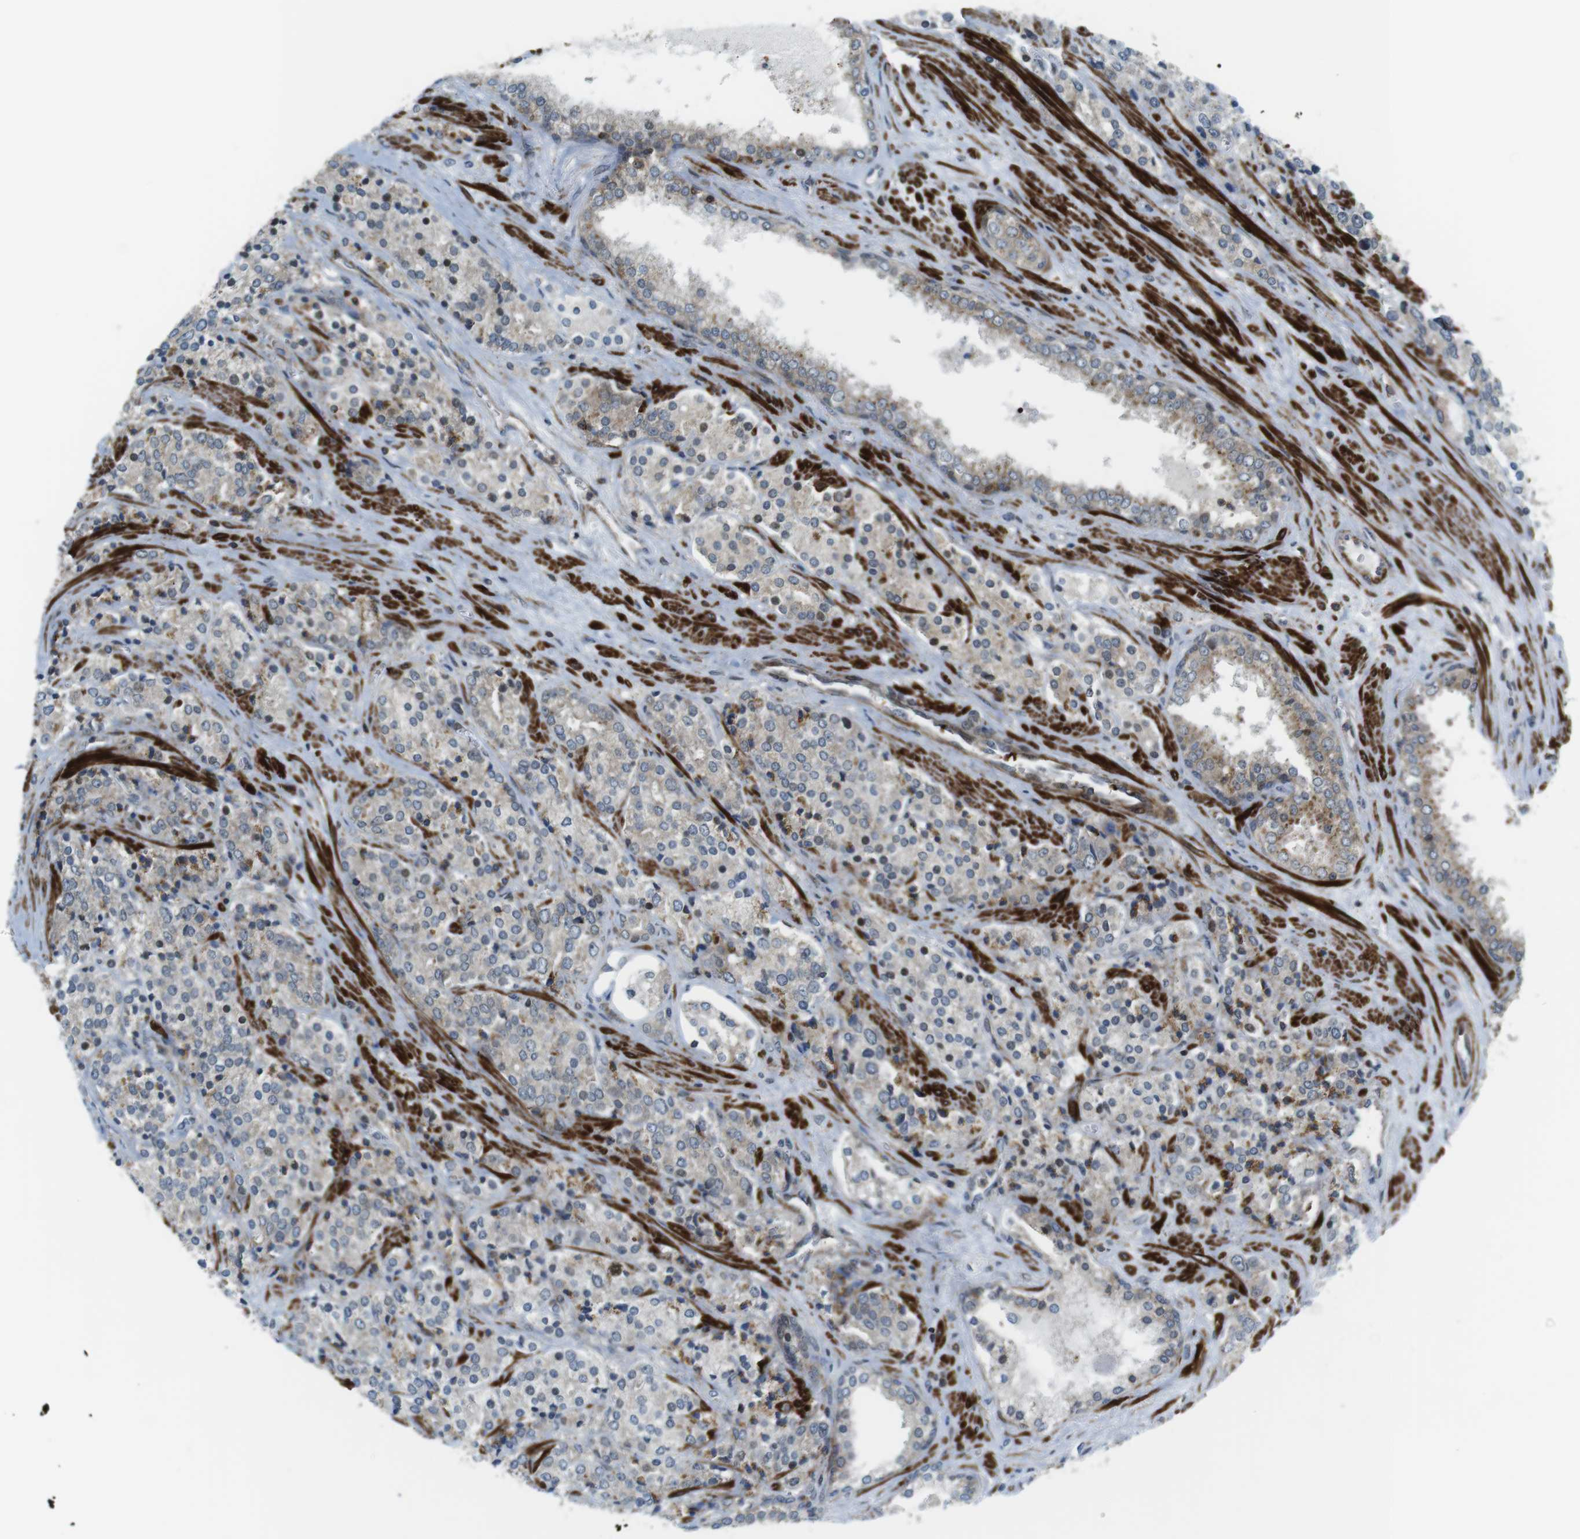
{"staining": {"intensity": "negative", "quantity": "none", "location": "none"}, "tissue": "prostate cancer", "cell_type": "Tumor cells", "image_type": "cancer", "snomed": [{"axis": "morphology", "description": "Adenocarcinoma, High grade"}, {"axis": "topography", "description": "Prostate"}], "caption": "Immunohistochemistry (IHC) histopathology image of human high-grade adenocarcinoma (prostate) stained for a protein (brown), which exhibits no expression in tumor cells. (DAB (3,3'-diaminobenzidine) immunohistochemistry visualized using brightfield microscopy, high magnification).", "gene": "CUL7", "patient": {"sex": "male", "age": 71}}